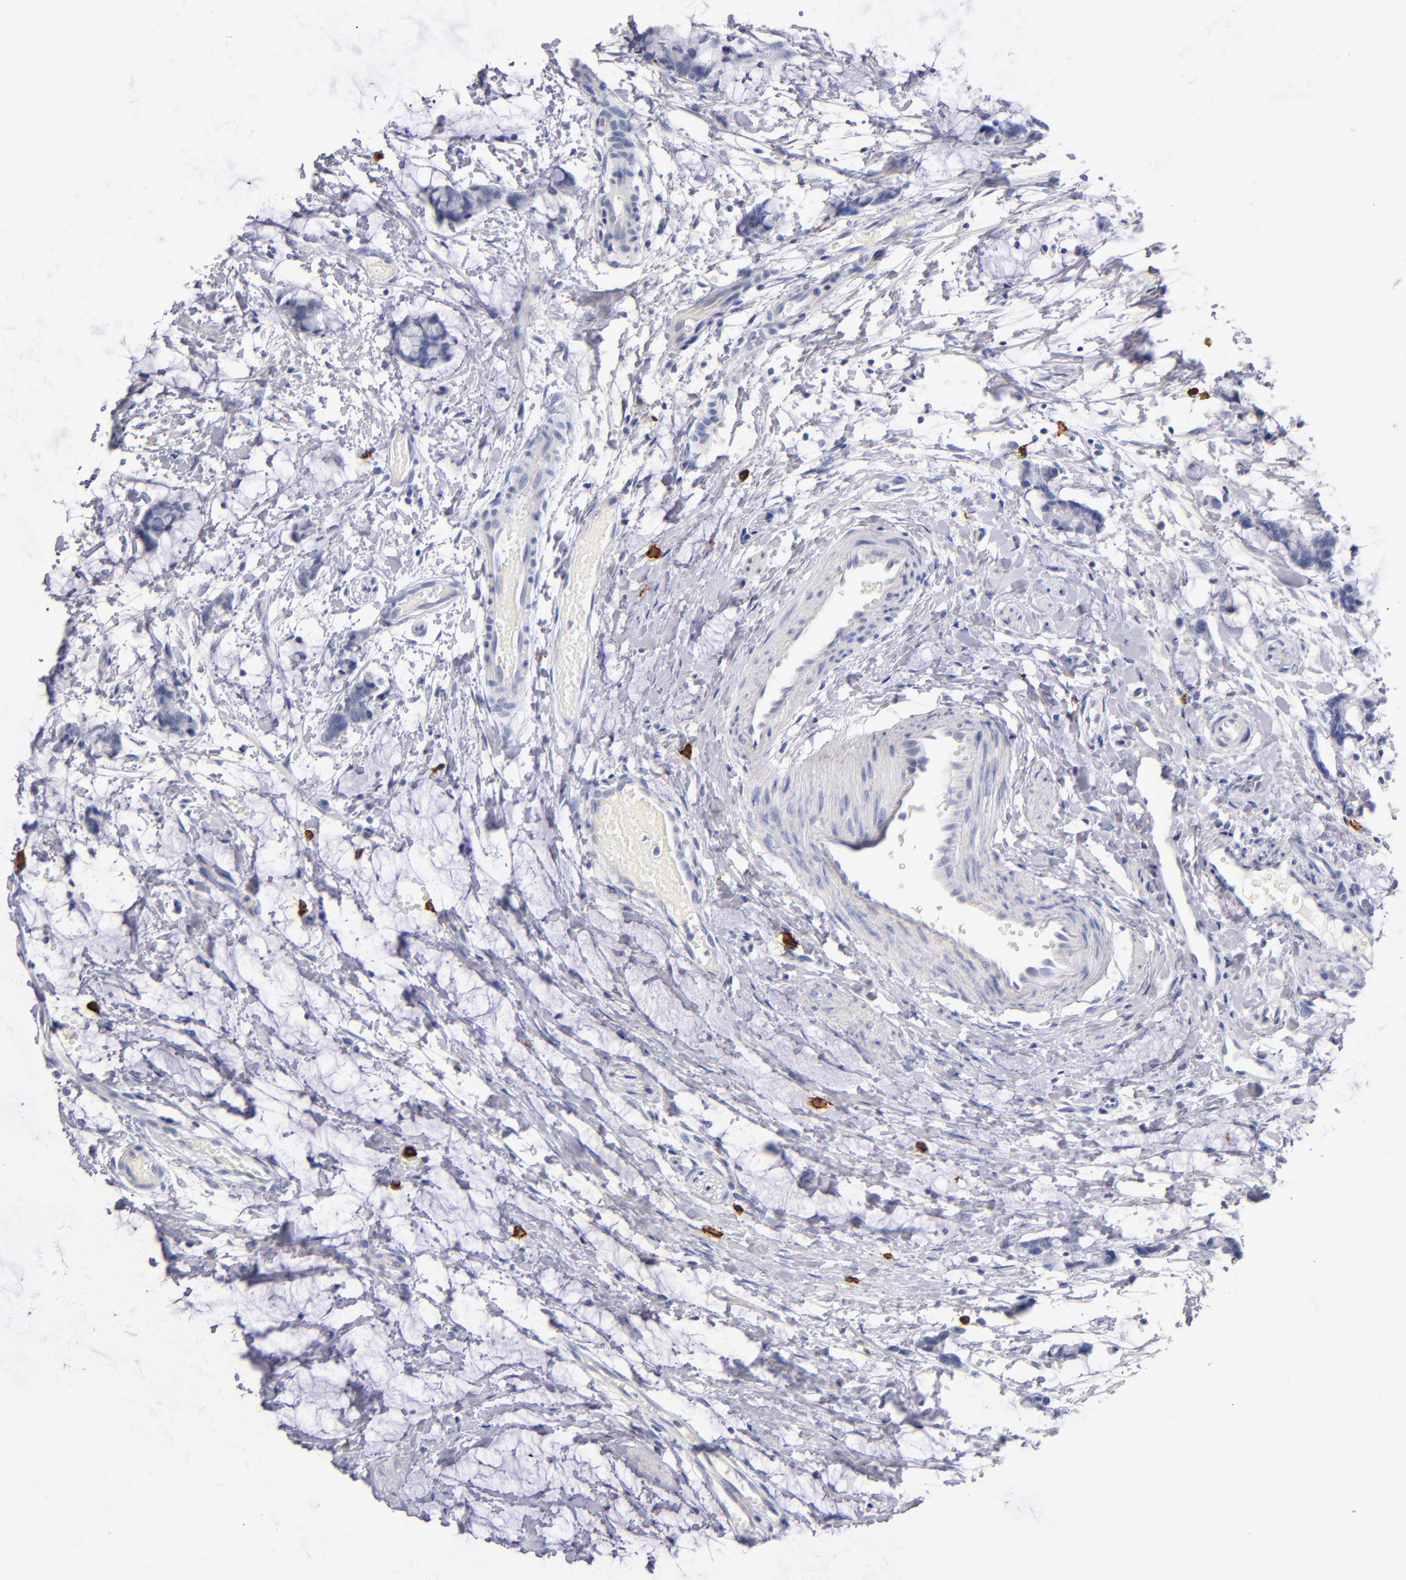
{"staining": {"intensity": "negative", "quantity": "none", "location": "none"}, "tissue": "colorectal cancer", "cell_type": "Tumor cells", "image_type": "cancer", "snomed": [{"axis": "morphology", "description": "Adenocarcinoma, NOS"}, {"axis": "topography", "description": "Colon"}], "caption": "DAB immunohistochemical staining of human colorectal adenocarcinoma shows no significant expression in tumor cells.", "gene": "KIT", "patient": {"sex": "male", "age": 14}}